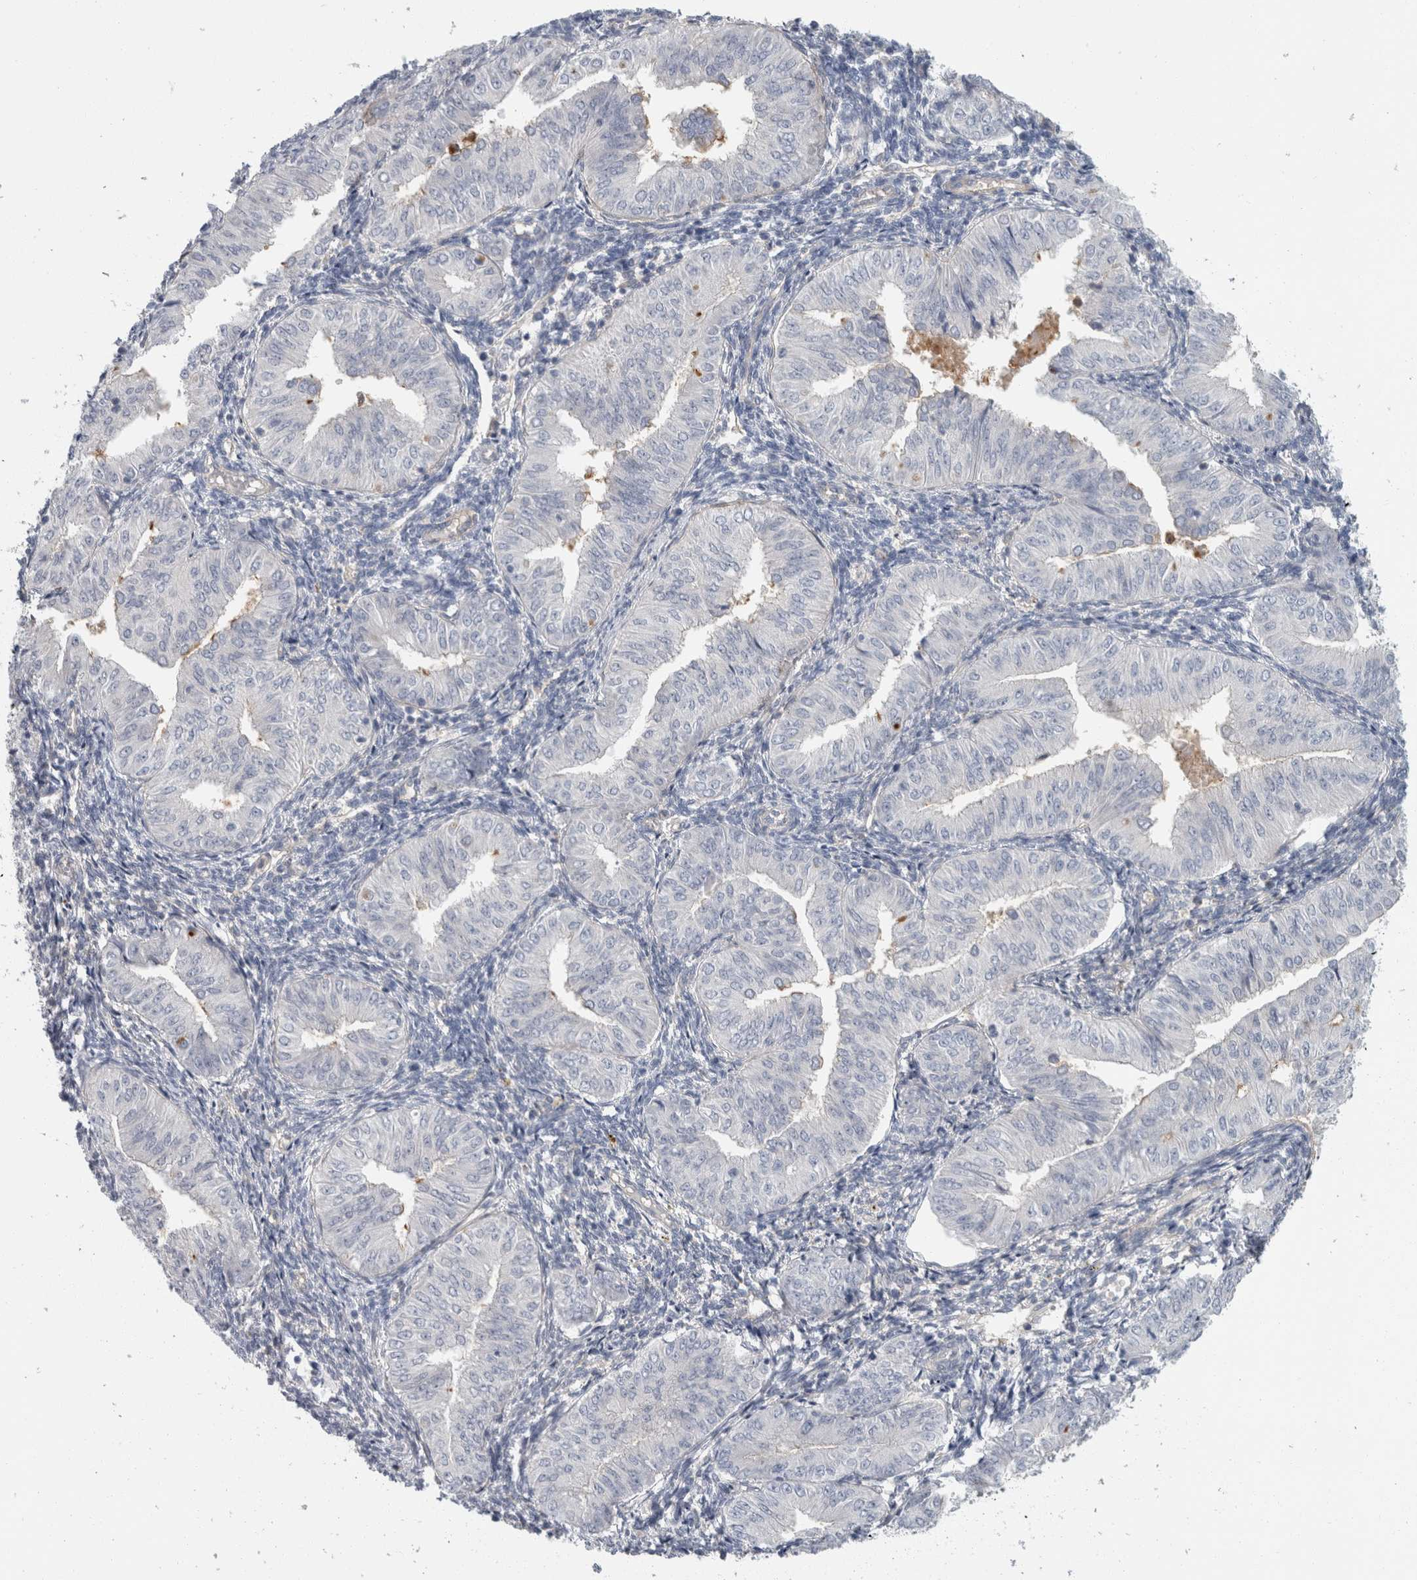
{"staining": {"intensity": "negative", "quantity": "none", "location": "none"}, "tissue": "endometrial cancer", "cell_type": "Tumor cells", "image_type": "cancer", "snomed": [{"axis": "morphology", "description": "Normal tissue, NOS"}, {"axis": "morphology", "description": "Adenocarcinoma, NOS"}, {"axis": "topography", "description": "Endometrium"}], "caption": "Endometrial cancer (adenocarcinoma) stained for a protein using IHC displays no expression tumor cells.", "gene": "CD55", "patient": {"sex": "female", "age": 53}}